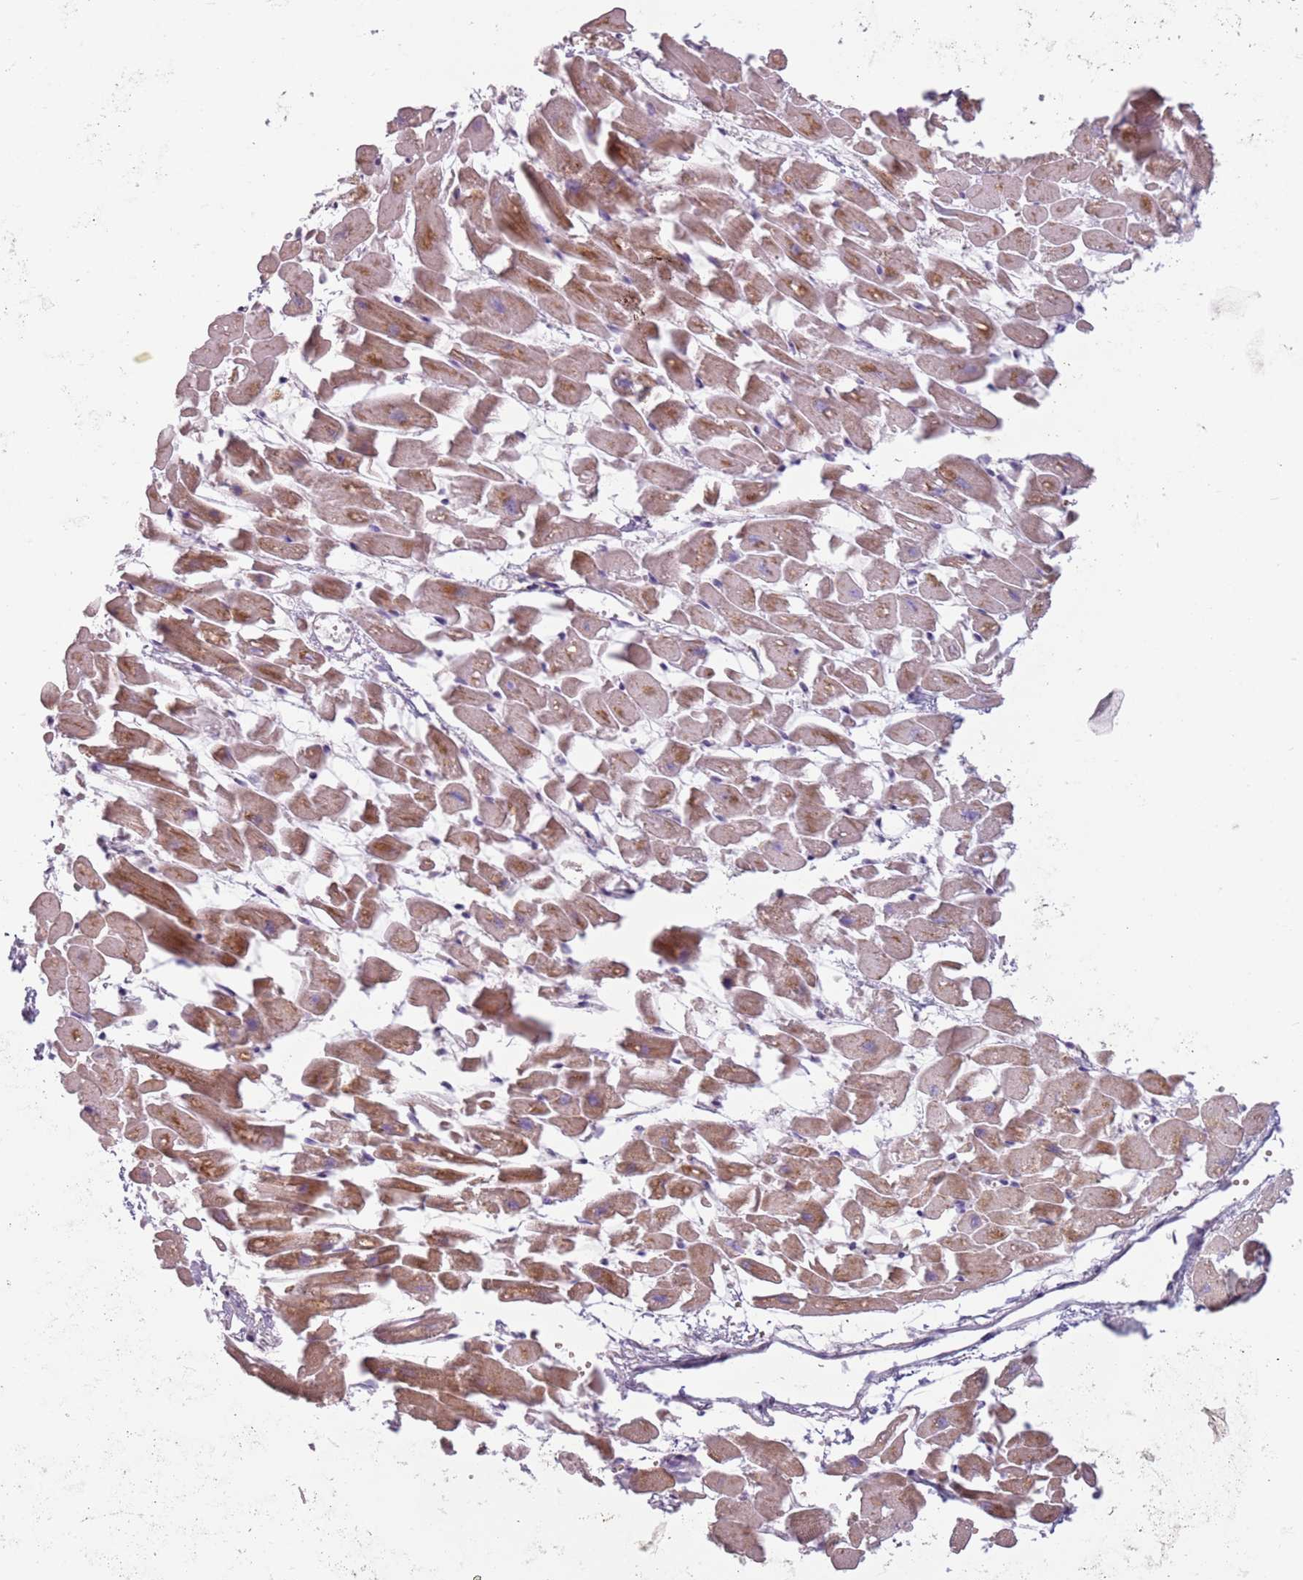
{"staining": {"intensity": "moderate", "quantity": ">75%", "location": "cytoplasmic/membranous"}, "tissue": "heart muscle", "cell_type": "Cardiomyocytes", "image_type": "normal", "snomed": [{"axis": "morphology", "description": "Normal tissue, NOS"}, {"axis": "topography", "description": "Heart"}], "caption": "A brown stain labels moderate cytoplasmic/membranous staining of a protein in cardiomyocytes of normal heart muscle. Nuclei are stained in blue.", "gene": "MEGF8", "patient": {"sex": "female", "age": 64}}